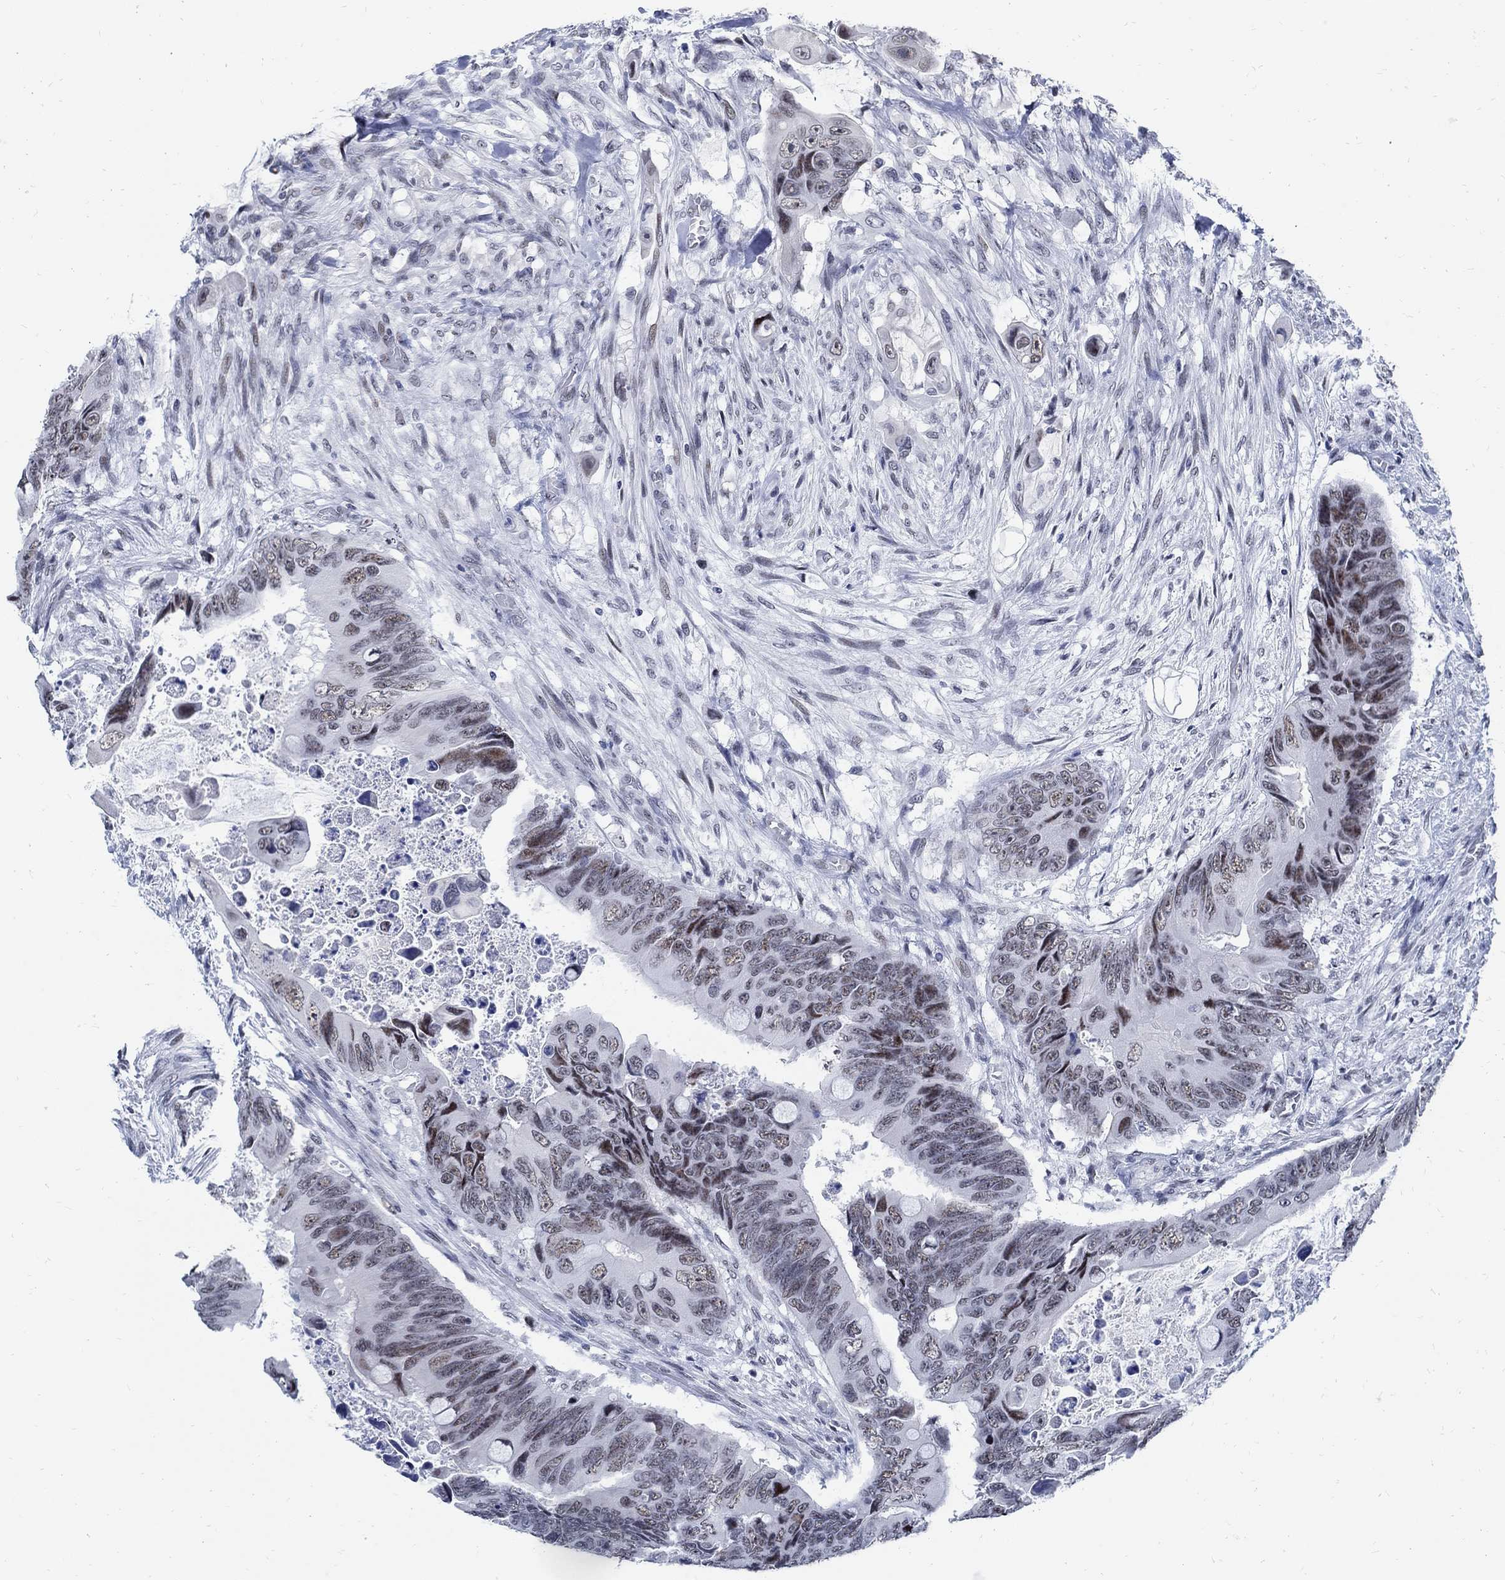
{"staining": {"intensity": "moderate", "quantity": "<25%", "location": "nuclear"}, "tissue": "colorectal cancer", "cell_type": "Tumor cells", "image_type": "cancer", "snomed": [{"axis": "morphology", "description": "Adenocarcinoma, NOS"}, {"axis": "topography", "description": "Rectum"}], "caption": "This image exhibits IHC staining of human colorectal cancer, with low moderate nuclear expression in approximately <25% of tumor cells.", "gene": "DLK1", "patient": {"sex": "male", "age": 63}}